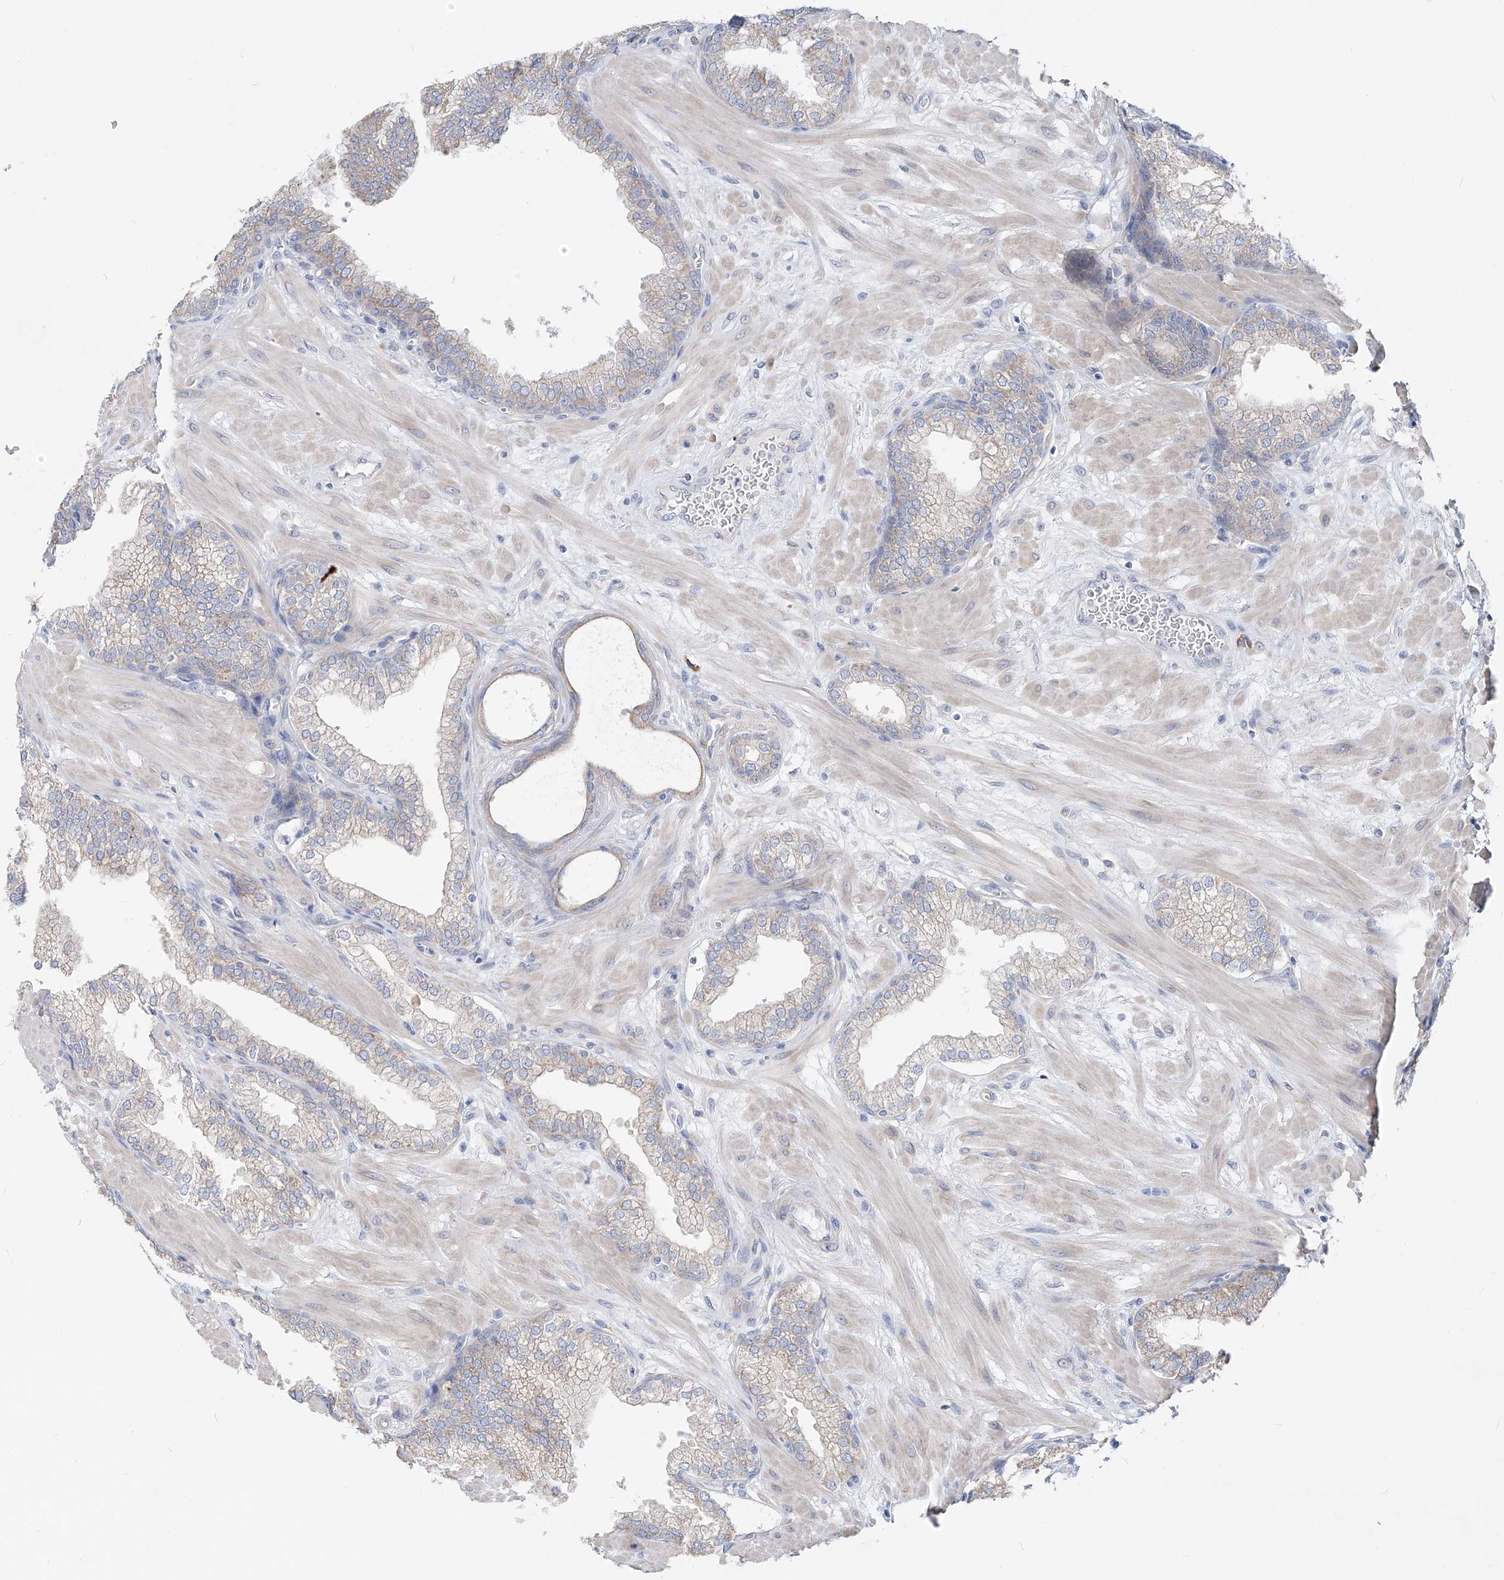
{"staining": {"intensity": "moderate", "quantity": "<25%", "location": "cytoplasmic/membranous"}, "tissue": "prostate", "cell_type": "Glandular cells", "image_type": "normal", "snomed": [{"axis": "morphology", "description": "Normal tissue, NOS"}, {"axis": "morphology", "description": "Urothelial carcinoma, Low grade"}, {"axis": "topography", "description": "Urinary bladder"}, {"axis": "topography", "description": "Prostate"}], "caption": "IHC staining of benign prostate, which displays low levels of moderate cytoplasmic/membranous staining in about <25% of glandular cells indicating moderate cytoplasmic/membranous protein expression. The staining was performed using DAB (brown) for protein detection and nuclei were counterstained in hematoxylin (blue).", "gene": "UFL1", "patient": {"sex": "male", "age": 60}}